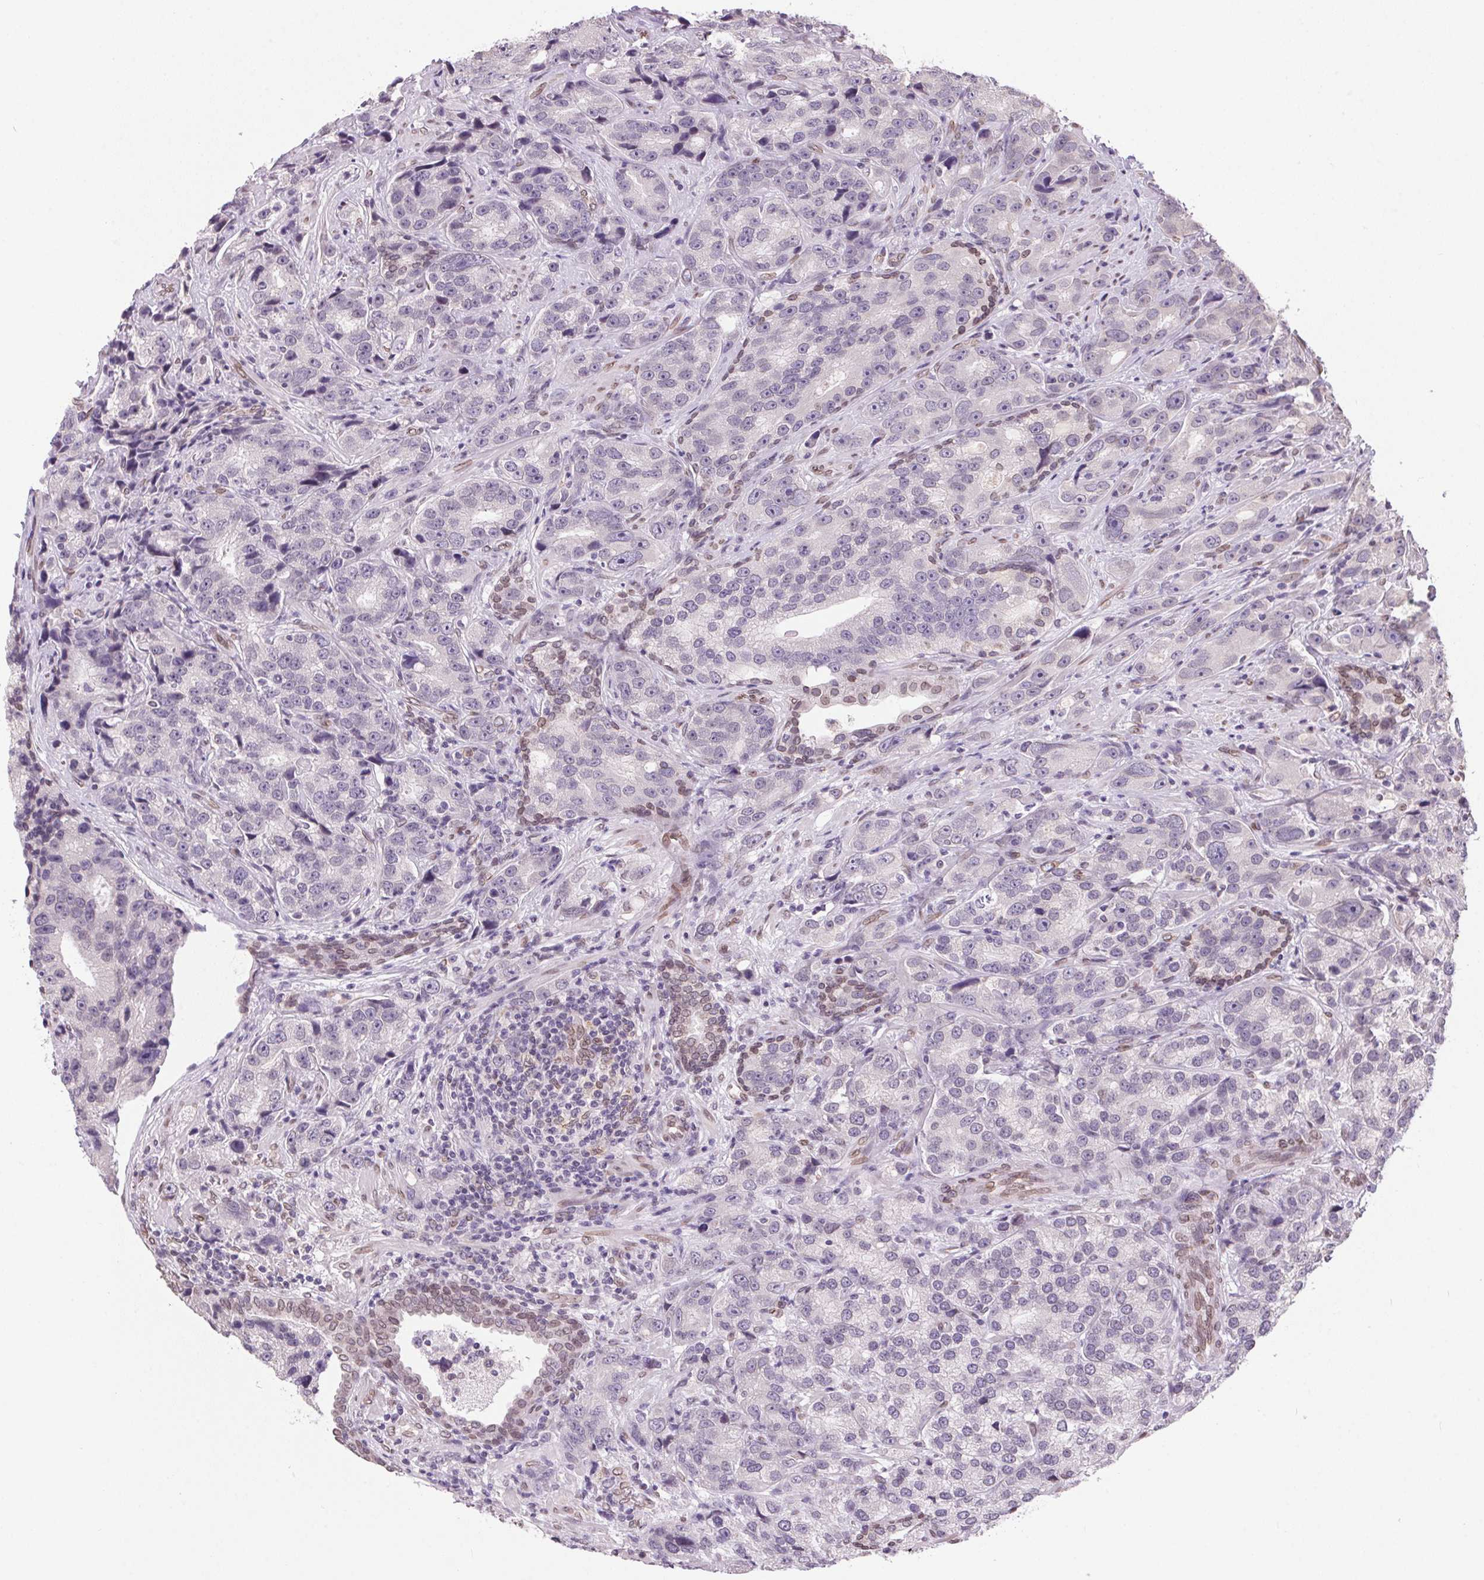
{"staining": {"intensity": "negative", "quantity": "none", "location": "none"}, "tissue": "prostate cancer", "cell_type": "Tumor cells", "image_type": "cancer", "snomed": [{"axis": "morphology", "description": "Adenocarcinoma, NOS"}, {"axis": "topography", "description": "Prostate"}], "caption": "This is an immunohistochemistry (IHC) image of prostate cancer. There is no expression in tumor cells.", "gene": "TMEM175", "patient": {"sex": "male", "age": 63}}